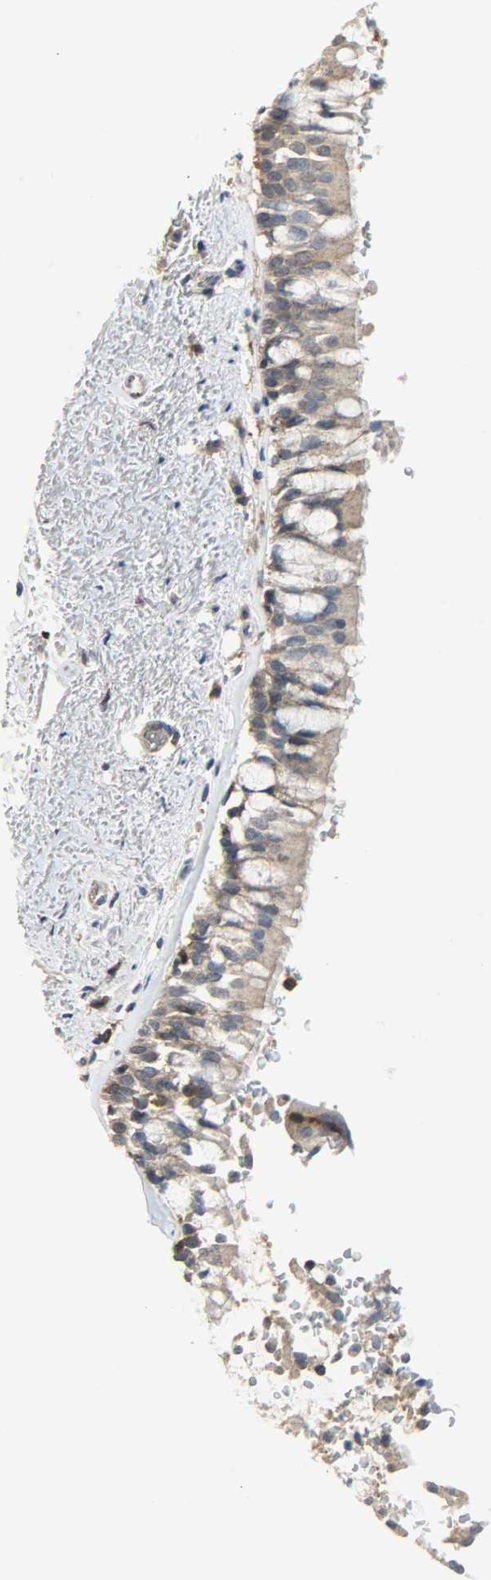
{"staining": {"intensity": "moderate", "quantity": ">75%", "location": "cytoplasmic/membranous"}, "tissue": "bronchus", "cell_type": "Respiratory epithelial cells", "image_type": "normal", "snomed": [{"axis": "morphology", "description": "Normal tissue, NOS"}, {"axis": "morphology", "description": "Adenocarcinoma, NOS"}, {"axis": "topography", "description": "Bronchus"}, {"axis": "topography", "description": "Lung"}], "caption": "Benign bronchus reveals moderate cytoplasmic/membranous positivity in approximately >75% of respiratory epithelial cells, visualized by immunohistochemistry. The protein is stained brown, and the nuclei are stained in blue (DAB (3,3'-diaminobenzidine) IHC with brightfield microscopy, high magnification).", "gene": "TRIM21", "patient": {"sex": "male", "age": 71}}